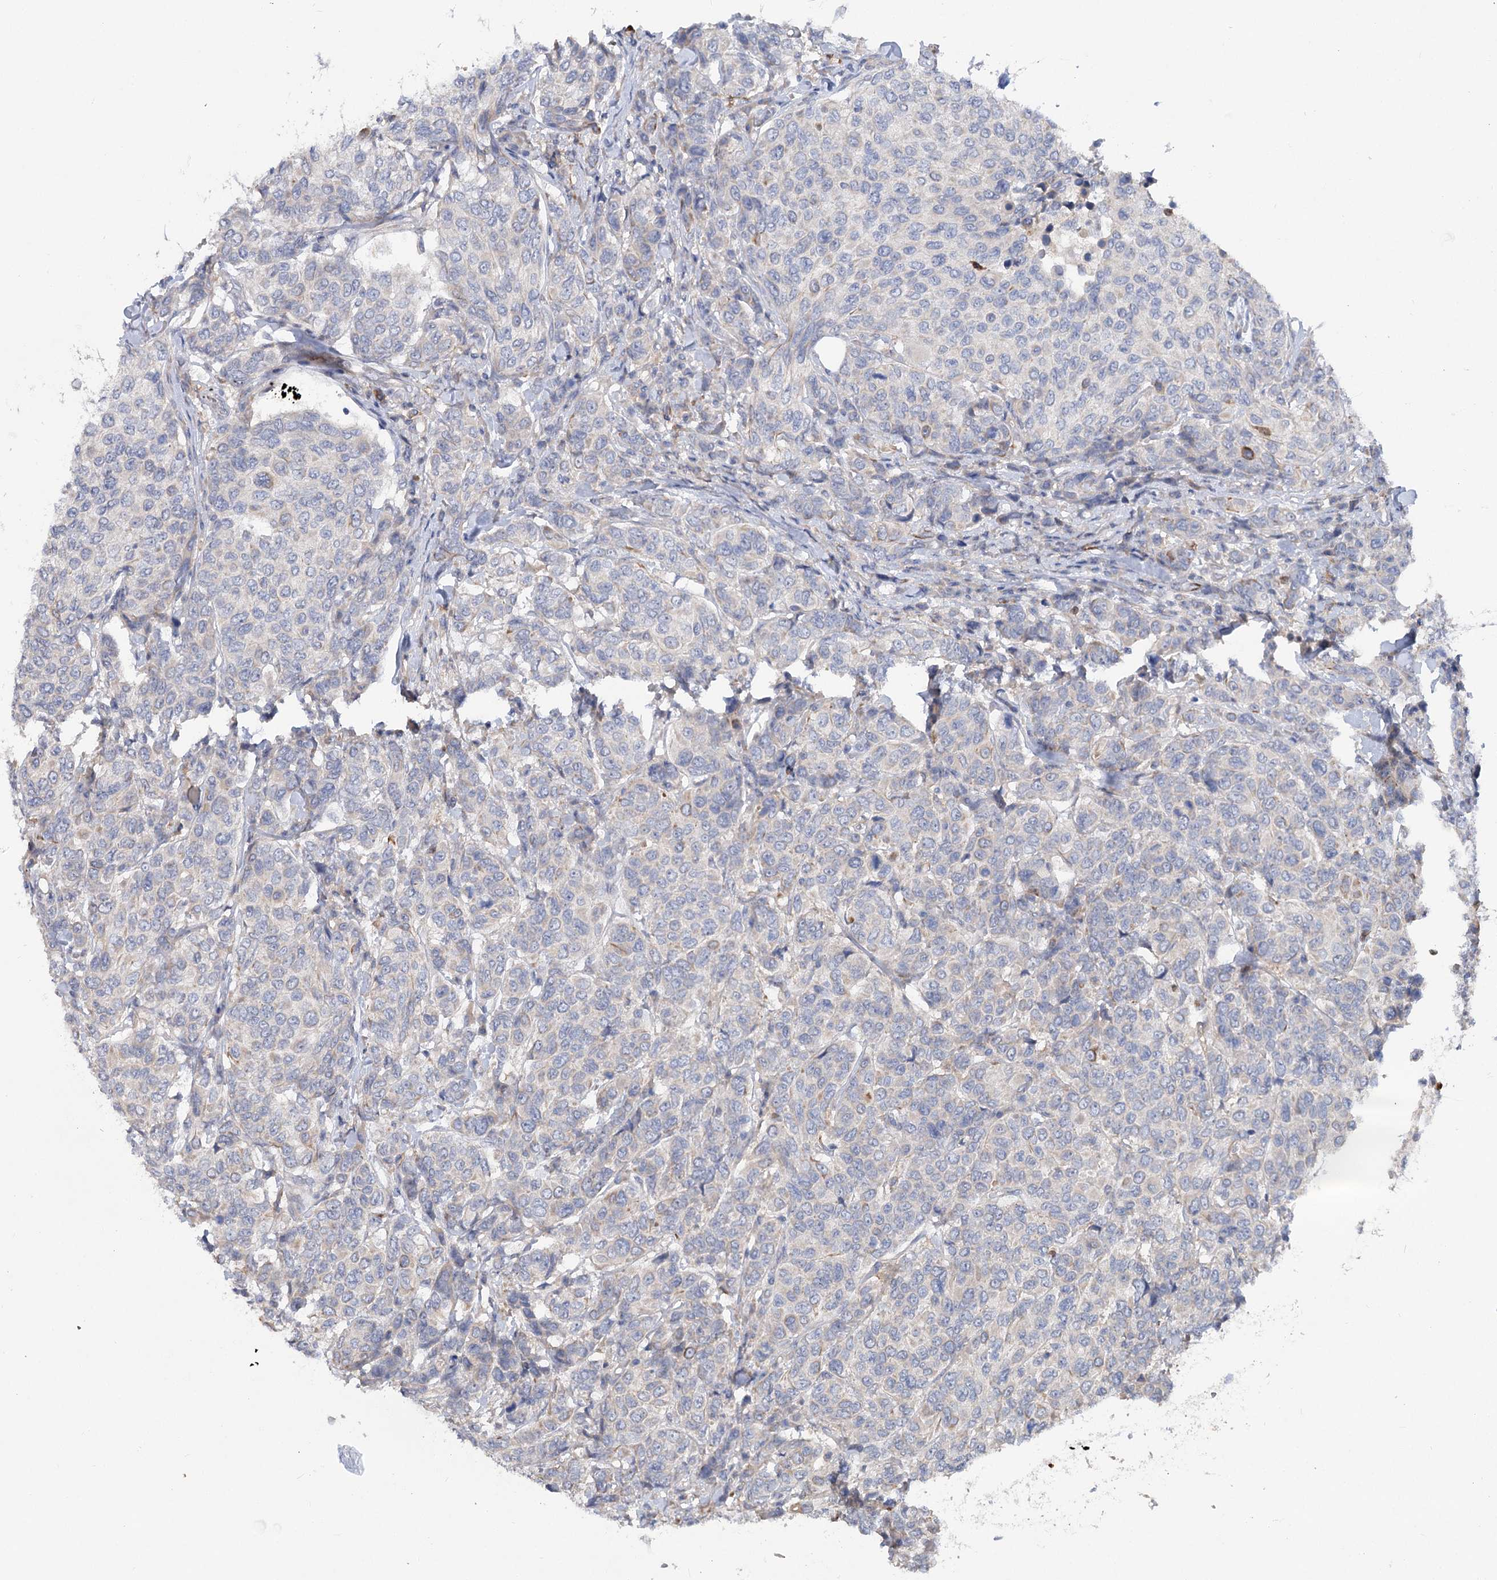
{"staining": {"intensity": "negative", "quantity": "none", "location": "none"}, "tissue": "breast cancer", "cell_type": "Tumor cells", "image_type": "cancer", "snomed": [{"axis": "morphology", "description": "Duct carcinoma"}, {"axis": "topography", "description": "Breast"}], "caption": "Tumor cells show no significant staining in breast cancer.", "gene": "SCN11A", "patient": {"sex": "female", "age": 55}}